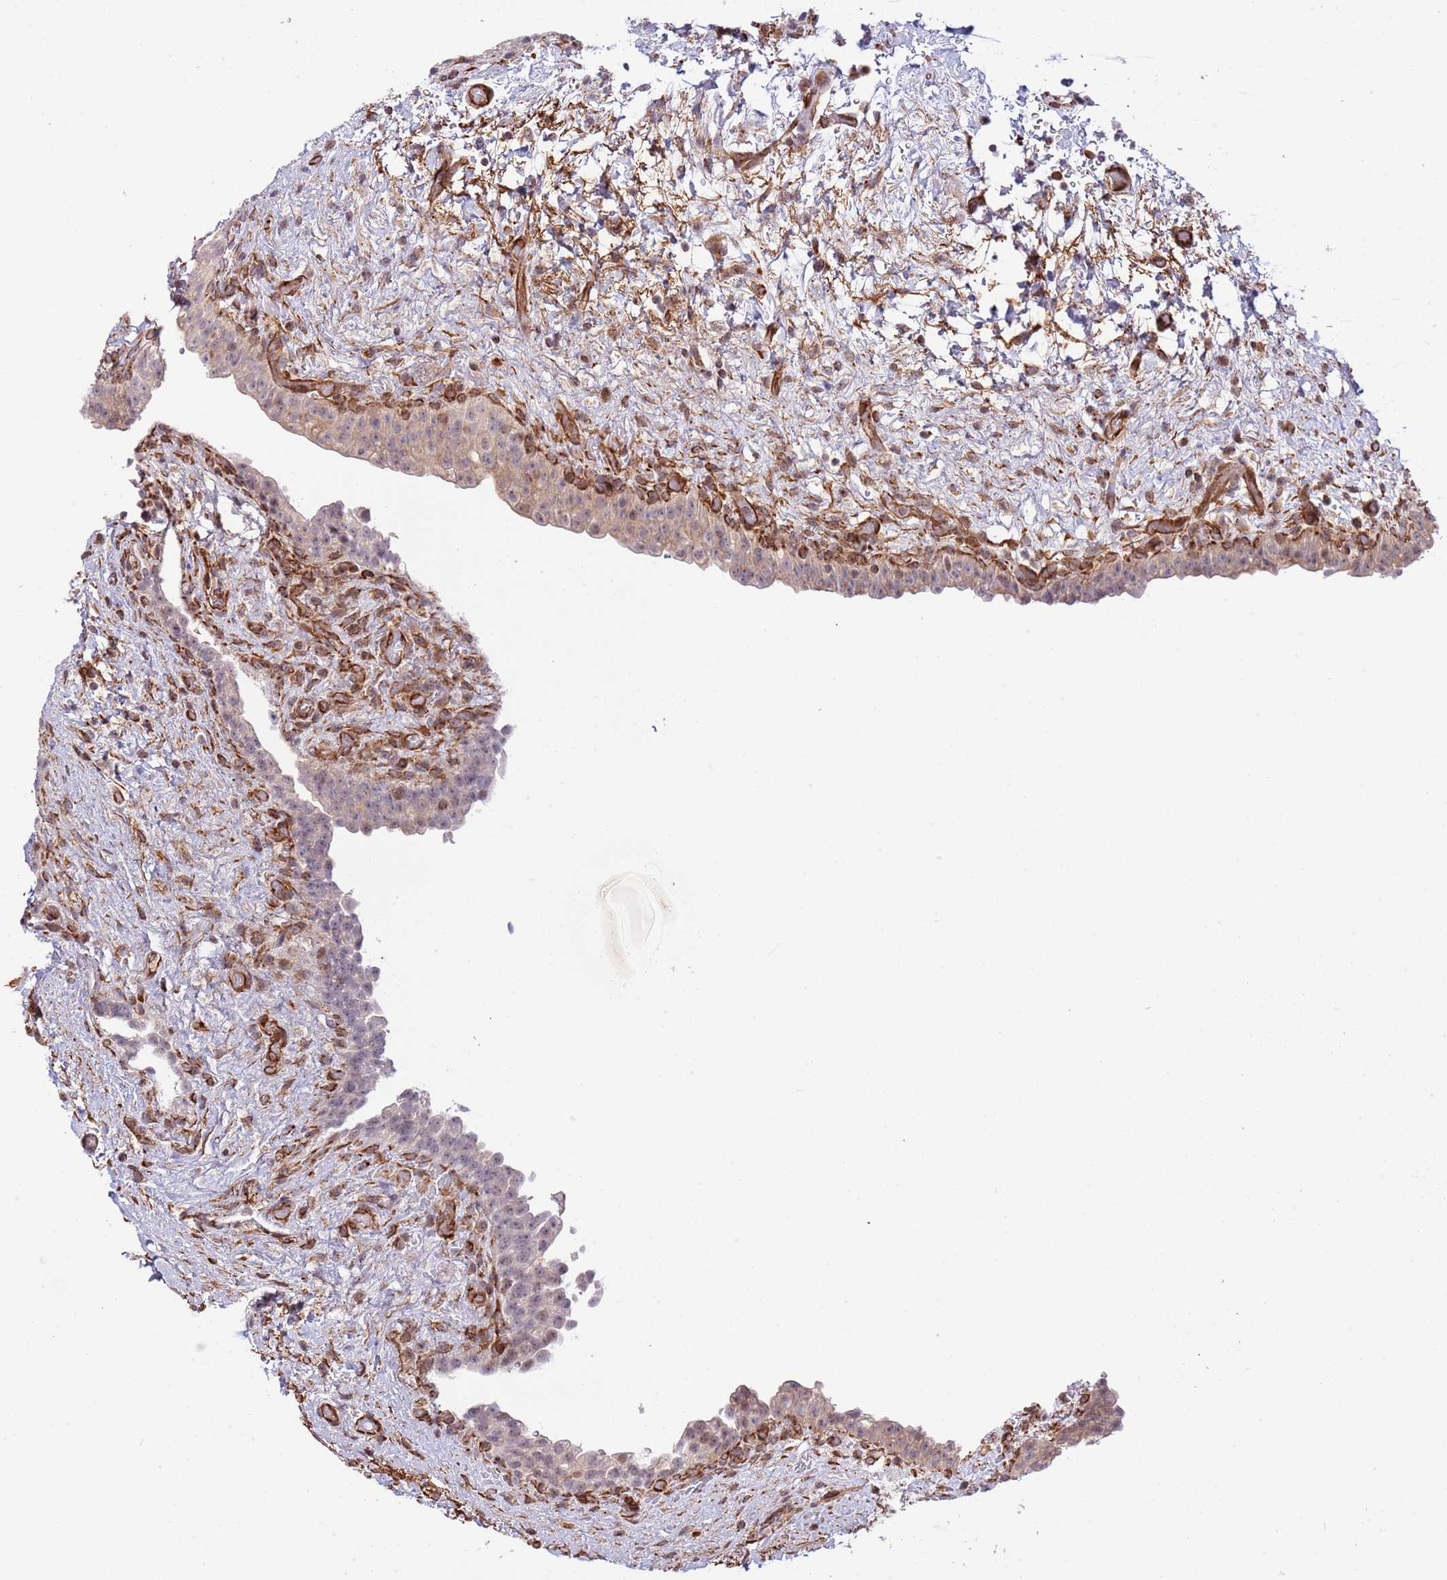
{"staining": {"intensity": "negative", "quantity": "none", "location": "none"}, "tissue": "urinary bladder", "cell_type": "Urothelial cells", "image_type": "normal", "snomed": [{"axis": "morphology", "description": "Normal tissue, NOS"}, {"axis": "topography", "description": "Urinary bladder"}], "caption": "Human urinary bladder stained for a protein using IHC displays no staining in urothelial cells.", "gene": "NEK3", "patient": {"sex": "male", "age": 69}}